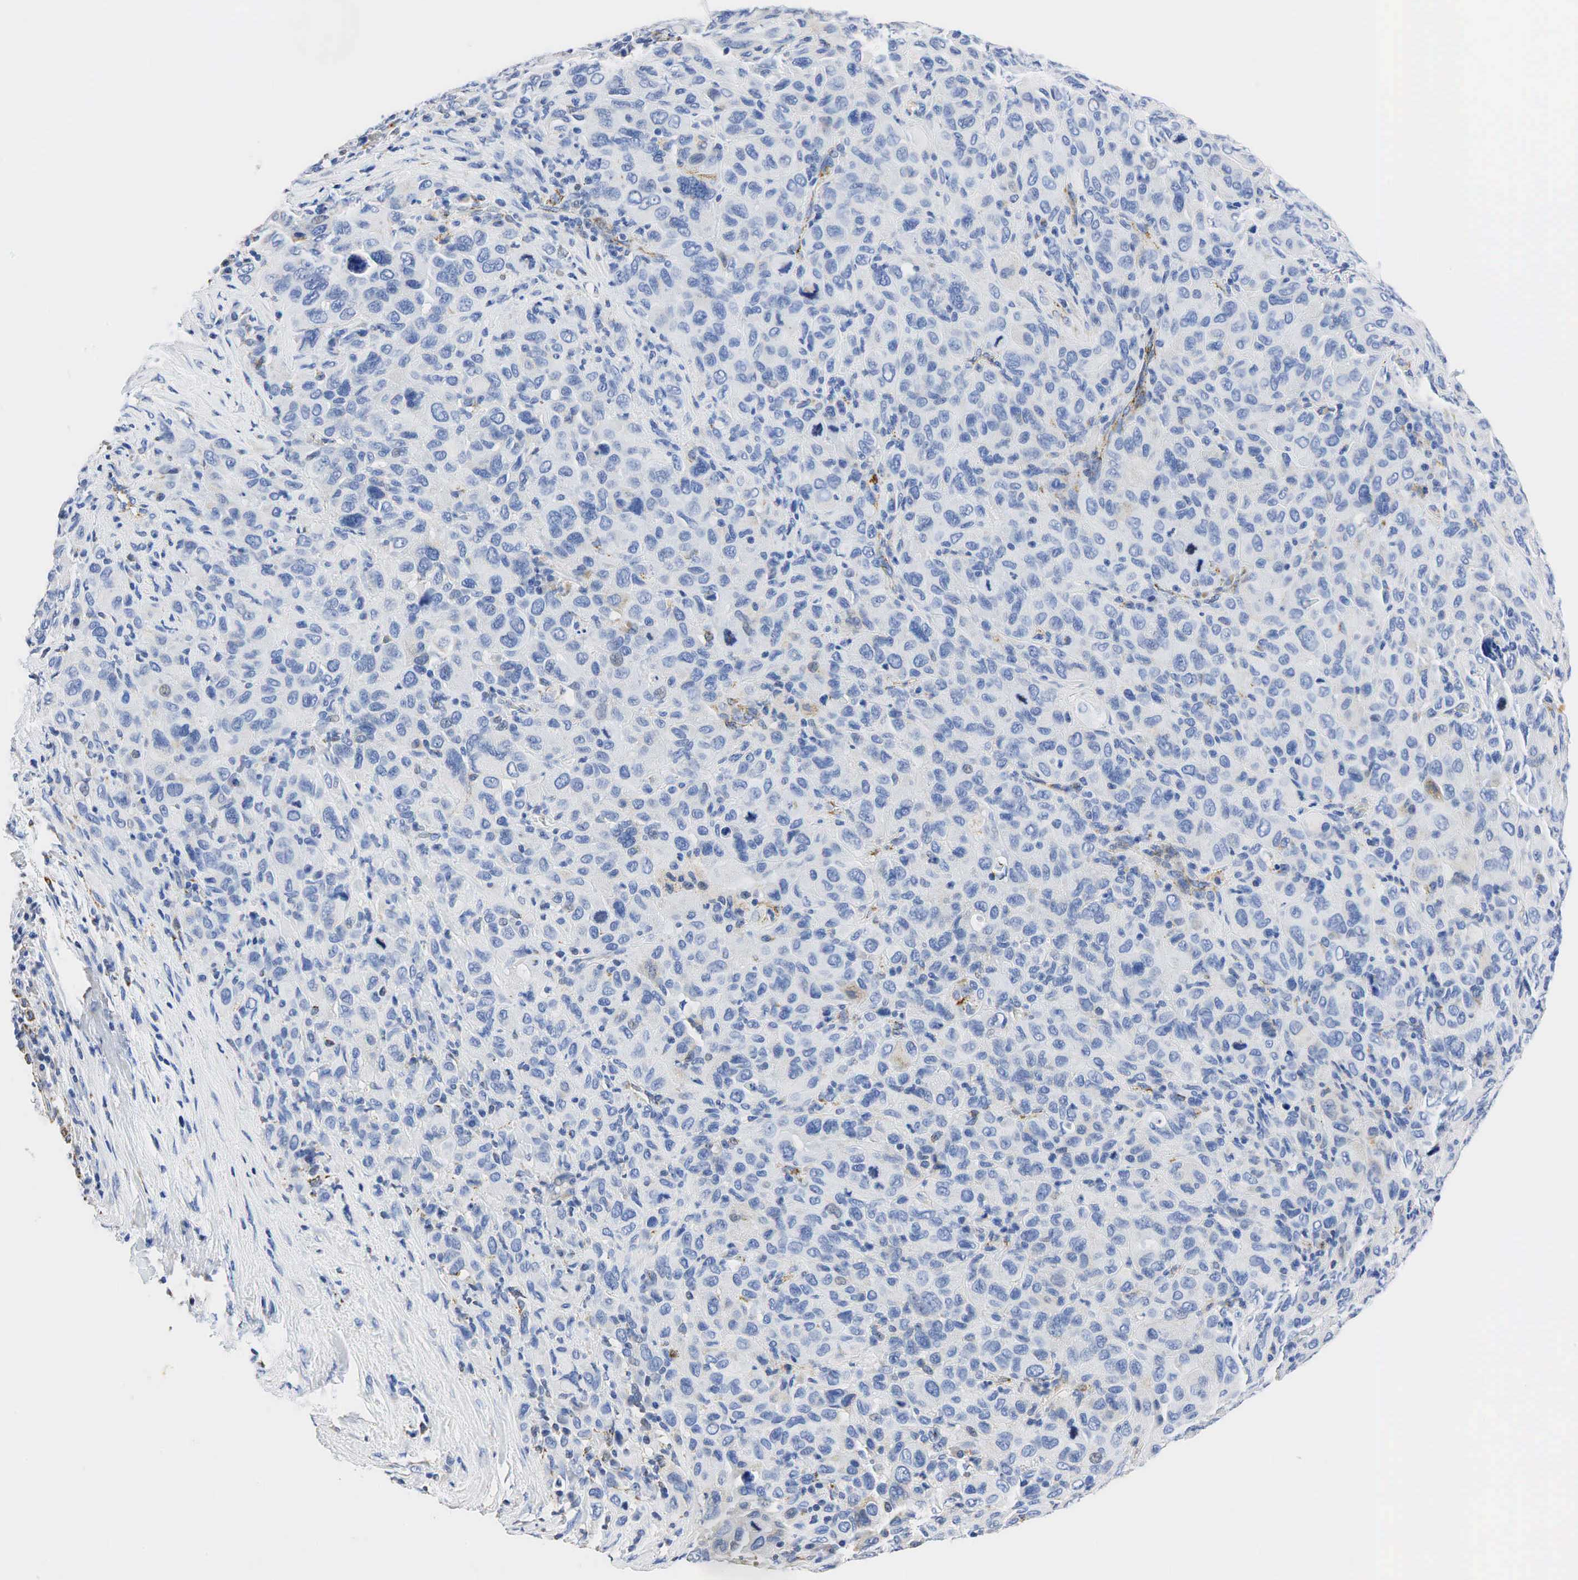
{"staining": {"intensity": "weak", "quantity": "<25%", "location": "cytoplasmic/membranous"}, "tissue": "melanoma", "cell_type": "Tumor cells", "image_type": "cancer", "snomed": [{"axis": "morphology", "description": "Malignant melanoma, Metastatic site"}, {"axis": "topography", "description": "Skin"}], "caption": "Tumor cells are negative for brown protein staining in melanoma. Brightfield microscopy of immunohistochemistry stained with DAB (brown) and hematoxylin (blue), captured at high magnification.", "gene": "SYP", "patient": {"sex": "male", "age": 32}}